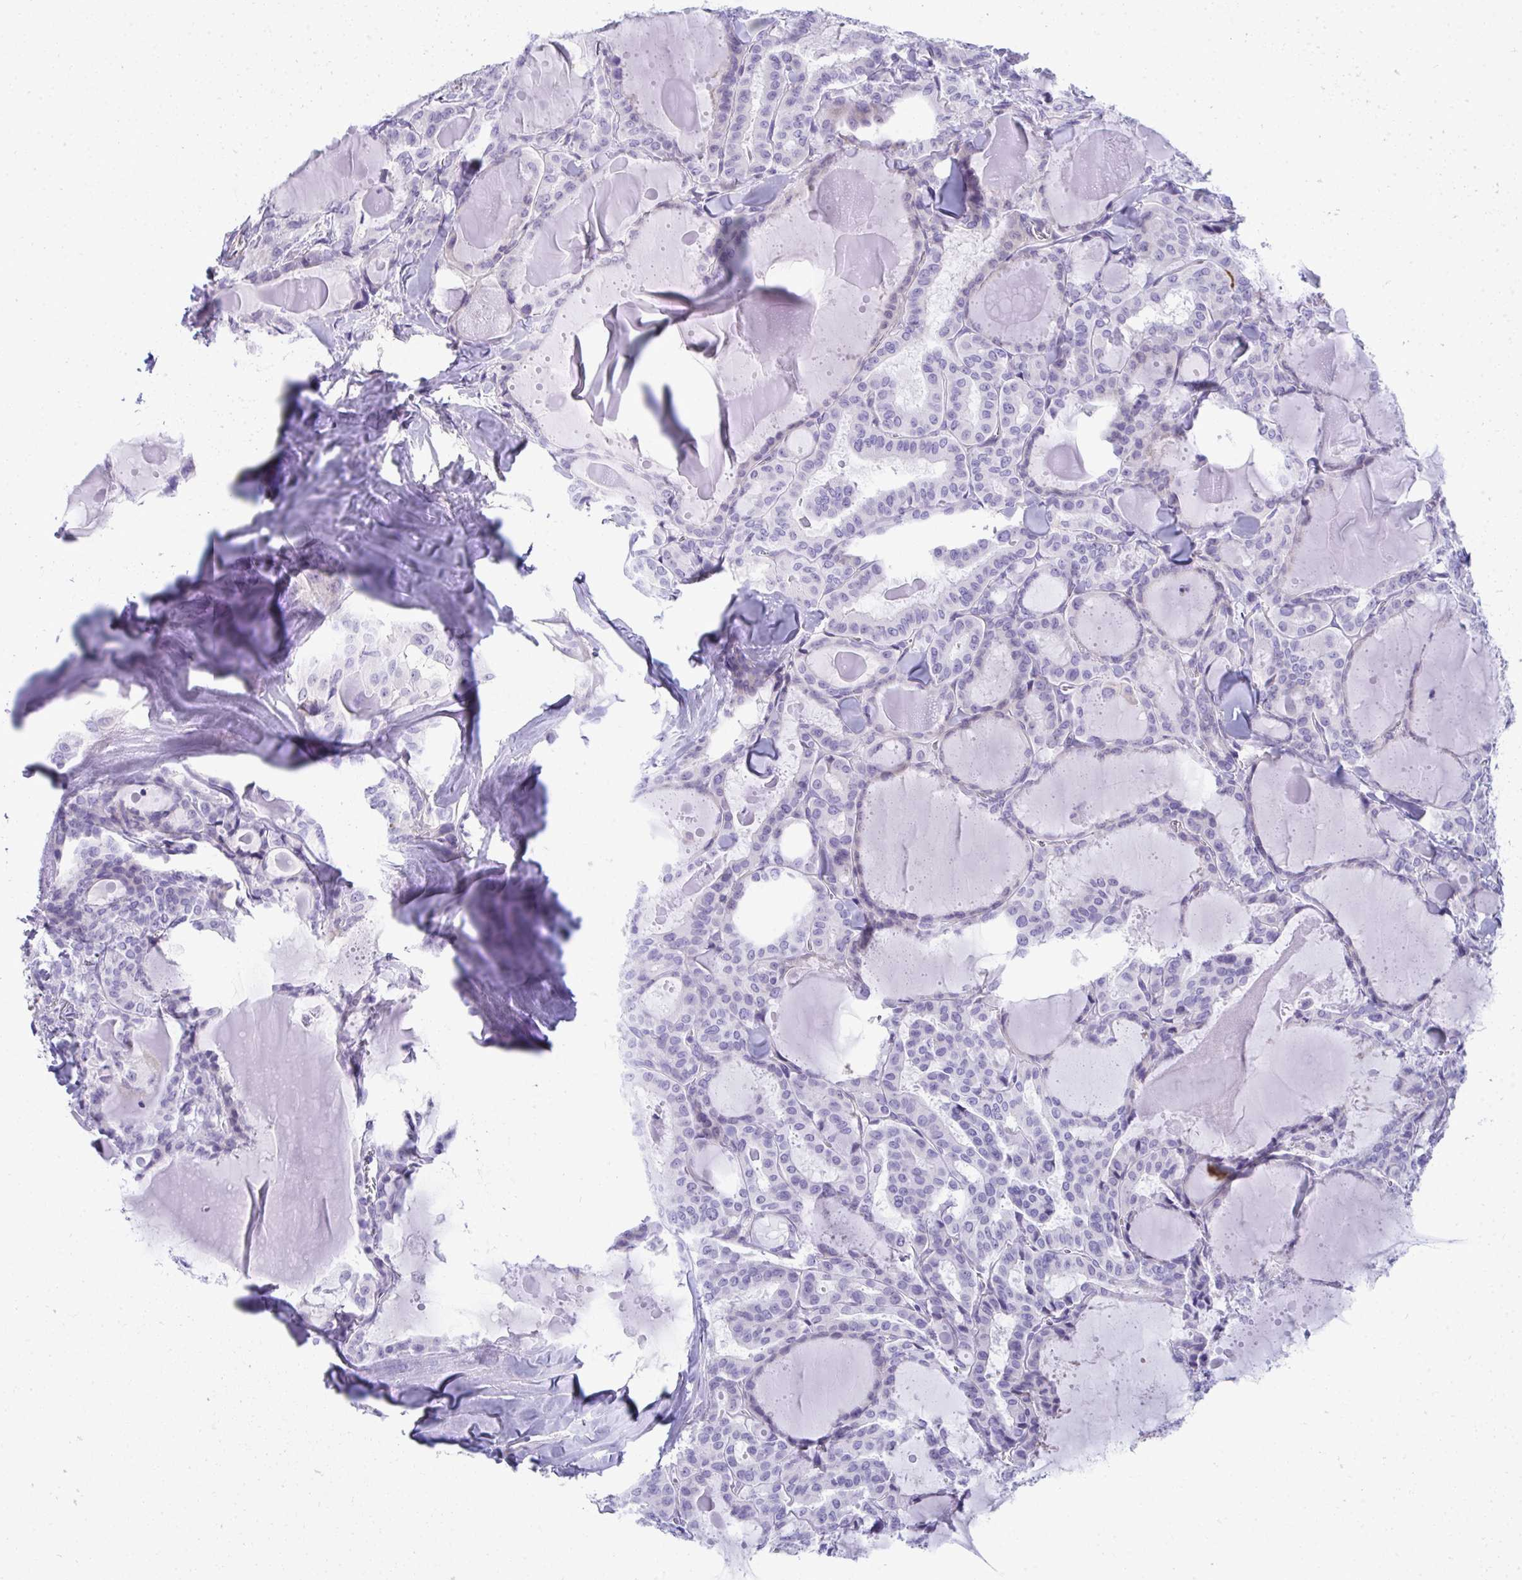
{"staining": {"intensity": "negative", "quantity": "none", "location": "none"}, "tissue": "thyroid cancer", "cell_type": "Tumor cells", "image_type": "cancer", "snomed": [{"axis": "morphology", "description": "Papillary adenocarcinoma, NOS"}, {"axis": "topography", "description": "Thyroid gland"}], "caption": "High magnification brightfield microscopy of thyroid papillary adenocarcinoma stained with DAB (brown) and counterstained with hematoxylin (blue): tumor cells show no significant expression.", "gene": "PUS7L", "patient": {"sex": "male", "age": 87}}